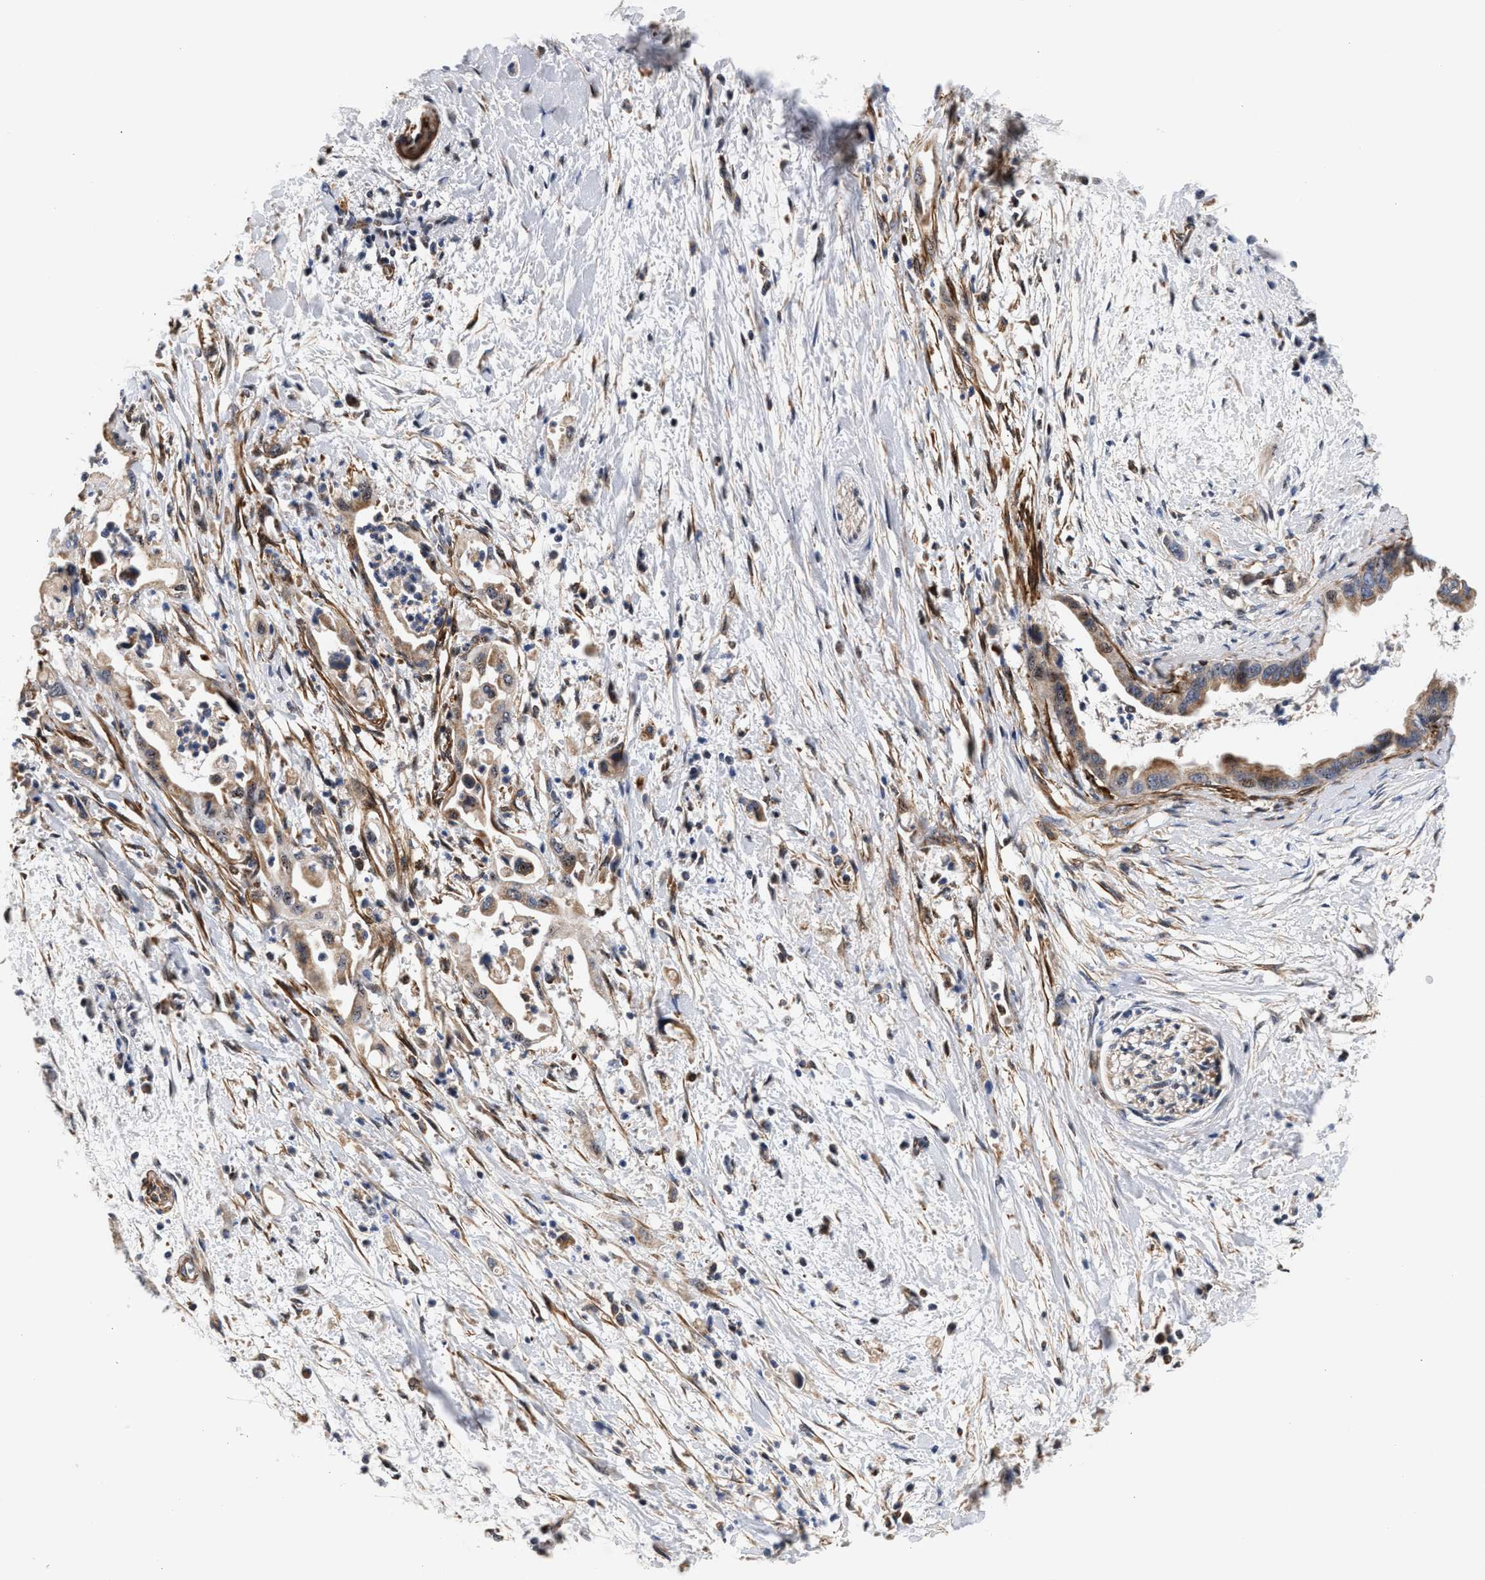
{"staining": {"intensity": "moderate", "quantity": ">75%", "location": "cytoplasmic/membranous"}, "tissue": "pancreatic cancer", "cell_type": "Tumor cells", "image_type": "cancer", "snomed": [{"axis": "morphology", "description": "Adenocarcinoma, NOS"}, {"axis": "topography", "description": "Pancreas"}], "caption": "Immunohistochemical staining of human pancreatic cancer (adenocarcinoma) demonstrates medium levels of moderate cytoplasmic/membranous protein positivity in approximately >75% of tumor cells.", "gene": "SGK1", "patient": {"sex": "male", "age": 55}}